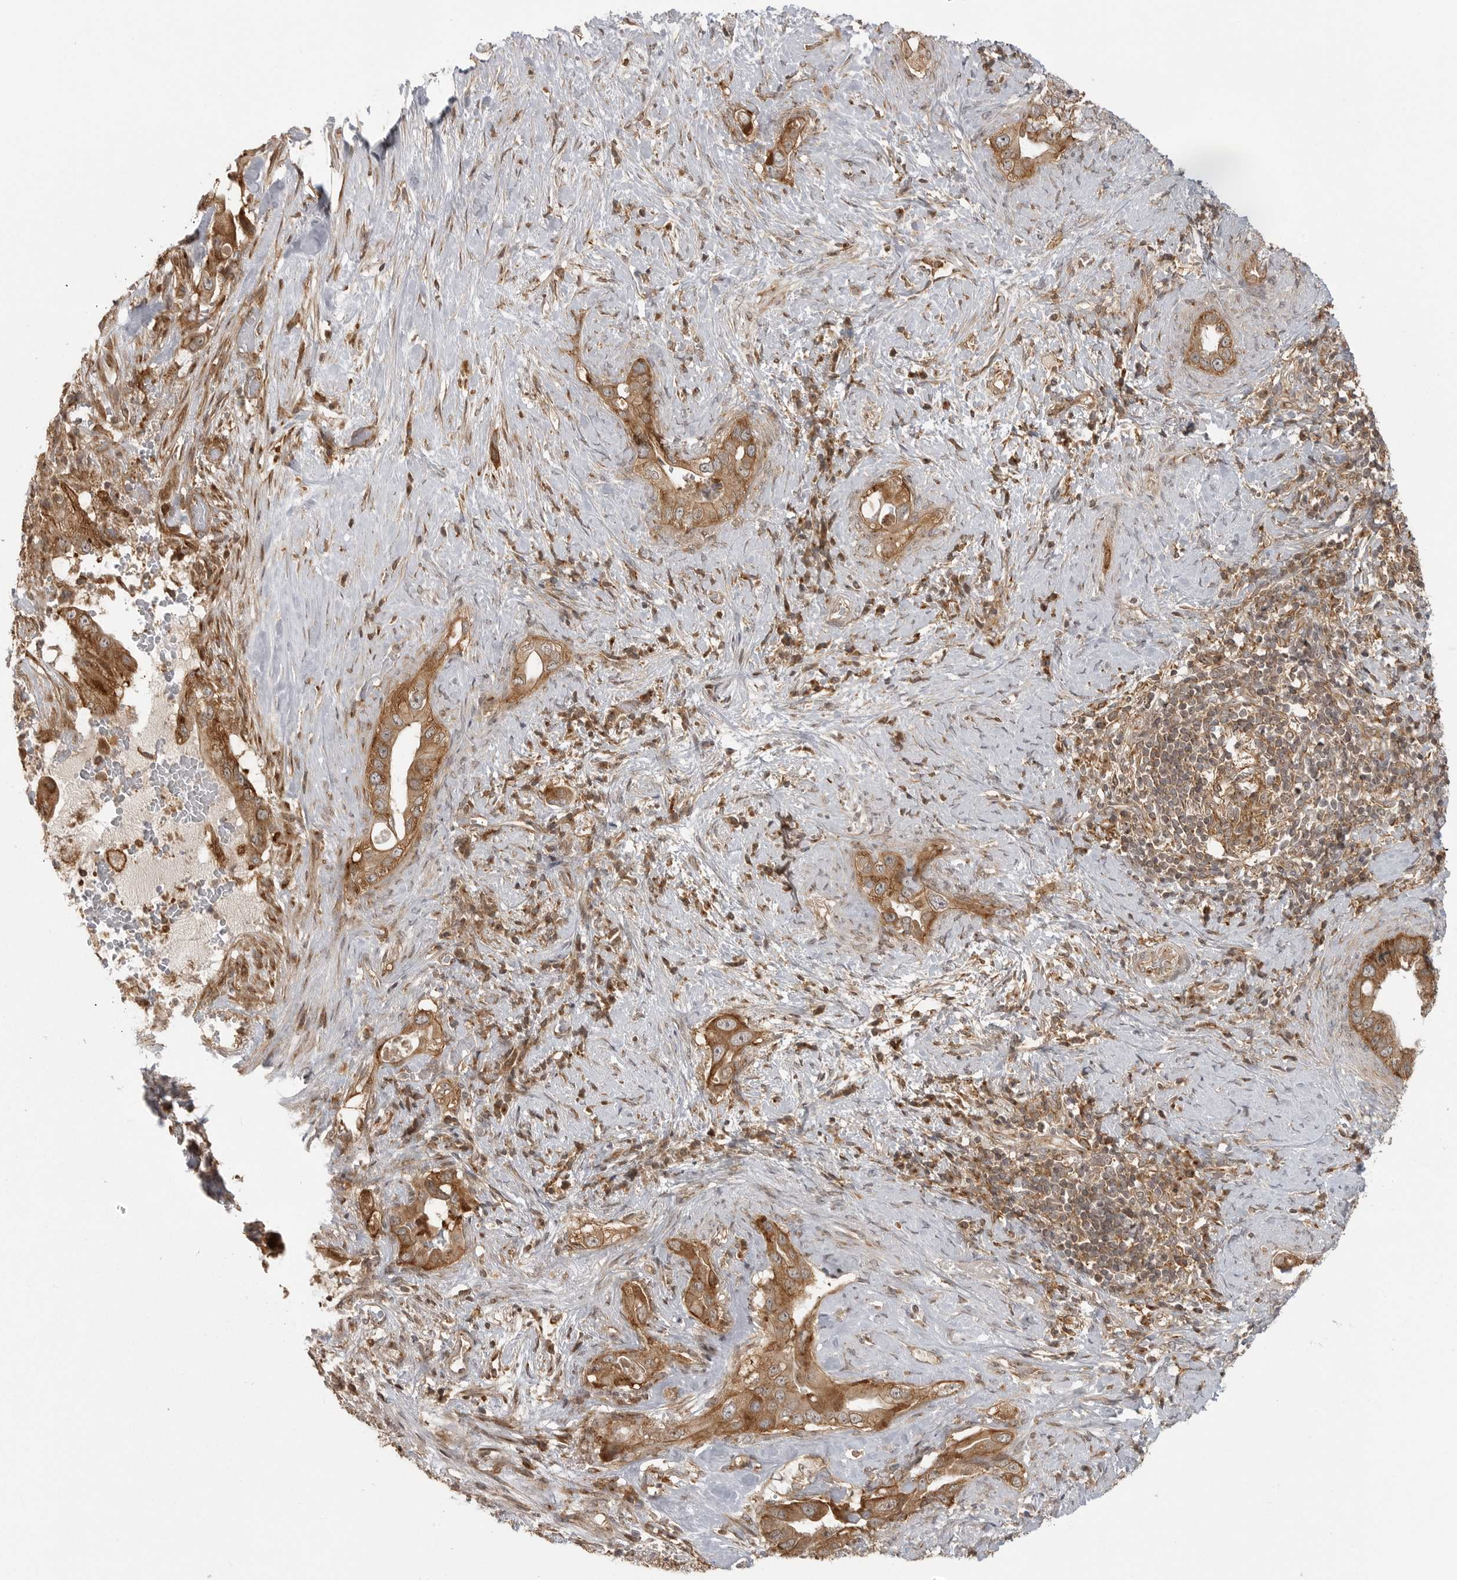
{"staining": {"intensity": "moderate", "quantity": ">75%", "location": "cytoplasmic/membranous"}, "tissue": "pancreatic cancer", "cell_type": "Tumor cells", "image_type": "cancer", "snomed": [{"axis": "morphology", "description": "Inflammation, NOS"}, {"axis": "morphology", "description": "Adenocarcinoma, NOS"}, {"axis": "topography", "description": "Pancreas"}], "caption": "Immunohistochemistry histopathology image of adenocarcinoma (pancreatic) stained for a protein (brown), which demonstrates medium levels of moderate cytoplasmic/membranous staining in about >75% of tumor cells.", "gene": "FAT3", "patient": {"sex": "female", "age": 56}}